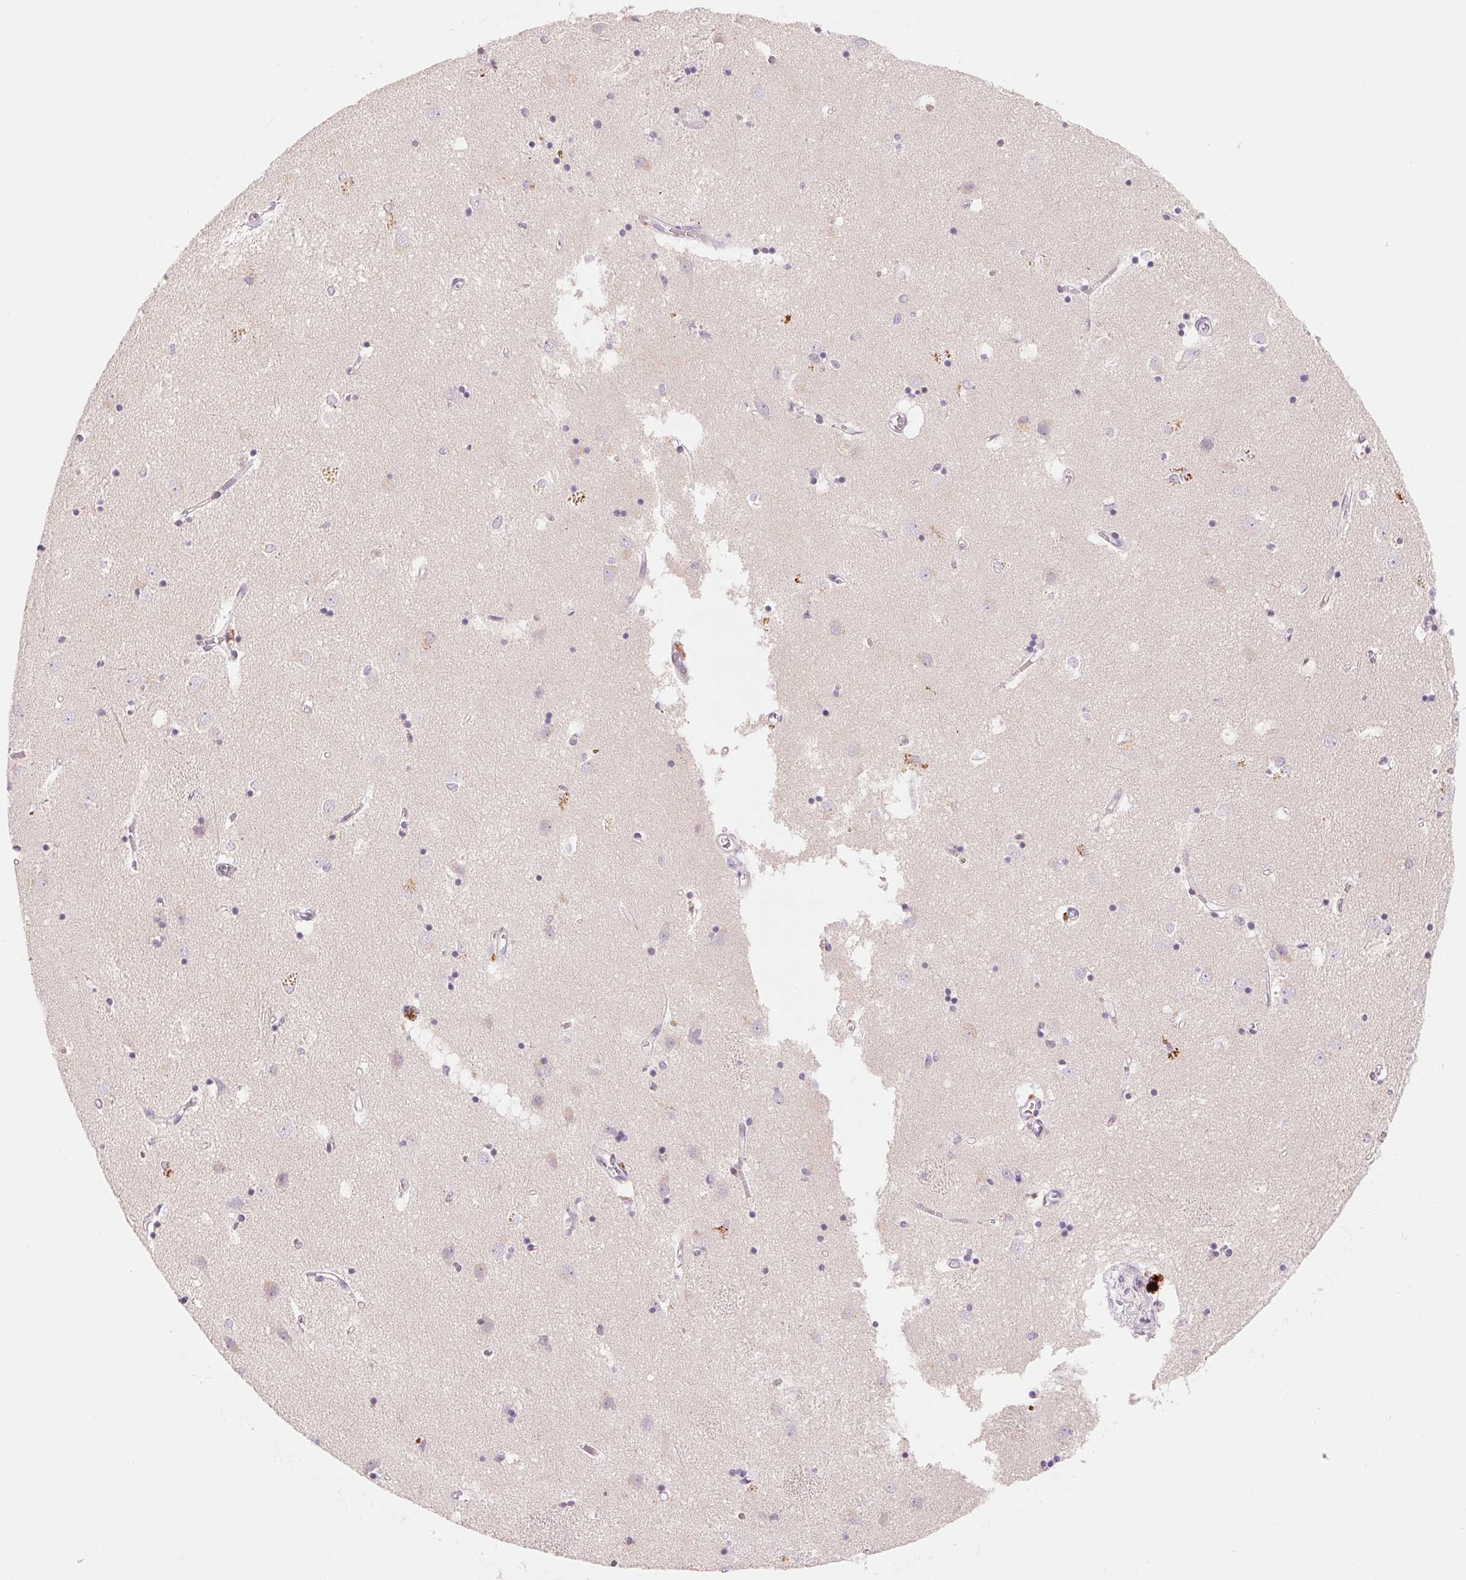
{"staining": {"intensity": "negative", "quantity": "none", "location": "none"}, "tissue": "caudate", "cell_type": "Glial cells", "image_type": "normal", "snomed": [{"axis": "morphology", "description": "Normal tissue, NOS"}, {"axis": "topography", "description": "Lateral ventricle wall"}], "caption": "IHC of unremarkable human caudate shows no expression in glial cells.", "gene": "SLC17A4", "patient": {"sex": "male", "age": 54}}